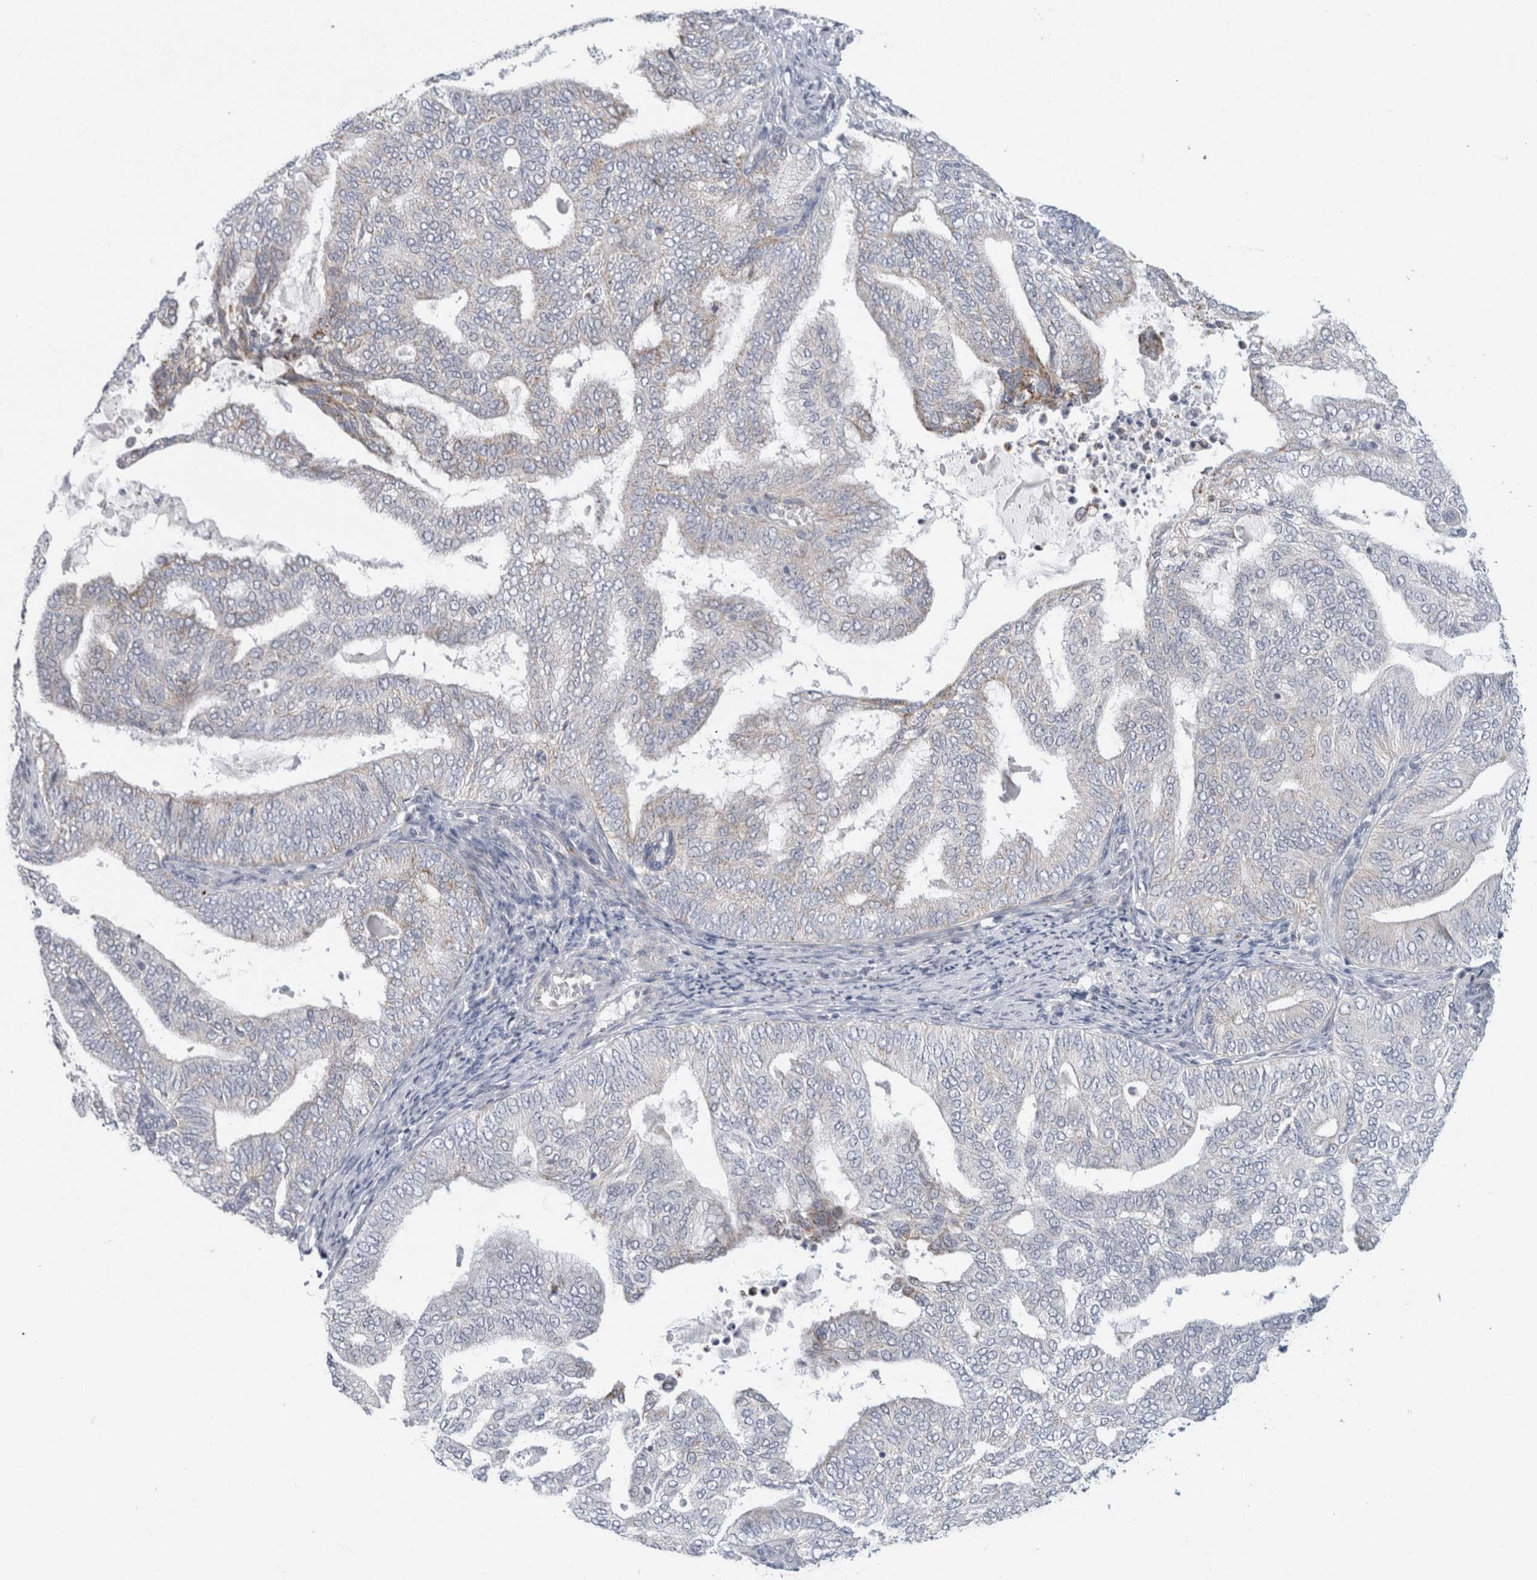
{"staining": {"intensity": "moderate", "quantity": "<25%", "location": "cytoplasmic/membranous"}, "tissue": "endometrial cancer", "cell_type": "Tumor cells", "image_type": "cancer", "snomed": [{"axis": "morphology", "description": "Adenocarcinoma, NOS"}, {"axis": "topography", "description": "Endometrium"}], "caption": "Endometrial cancer stained with immunohistochemistry (IHC) demonstrates moderate cytoplasmic/membranous expression in approximately <25% of tumor cells.", "gene": "FAHD1", "patient": {"sex": "female", "age": 58}}